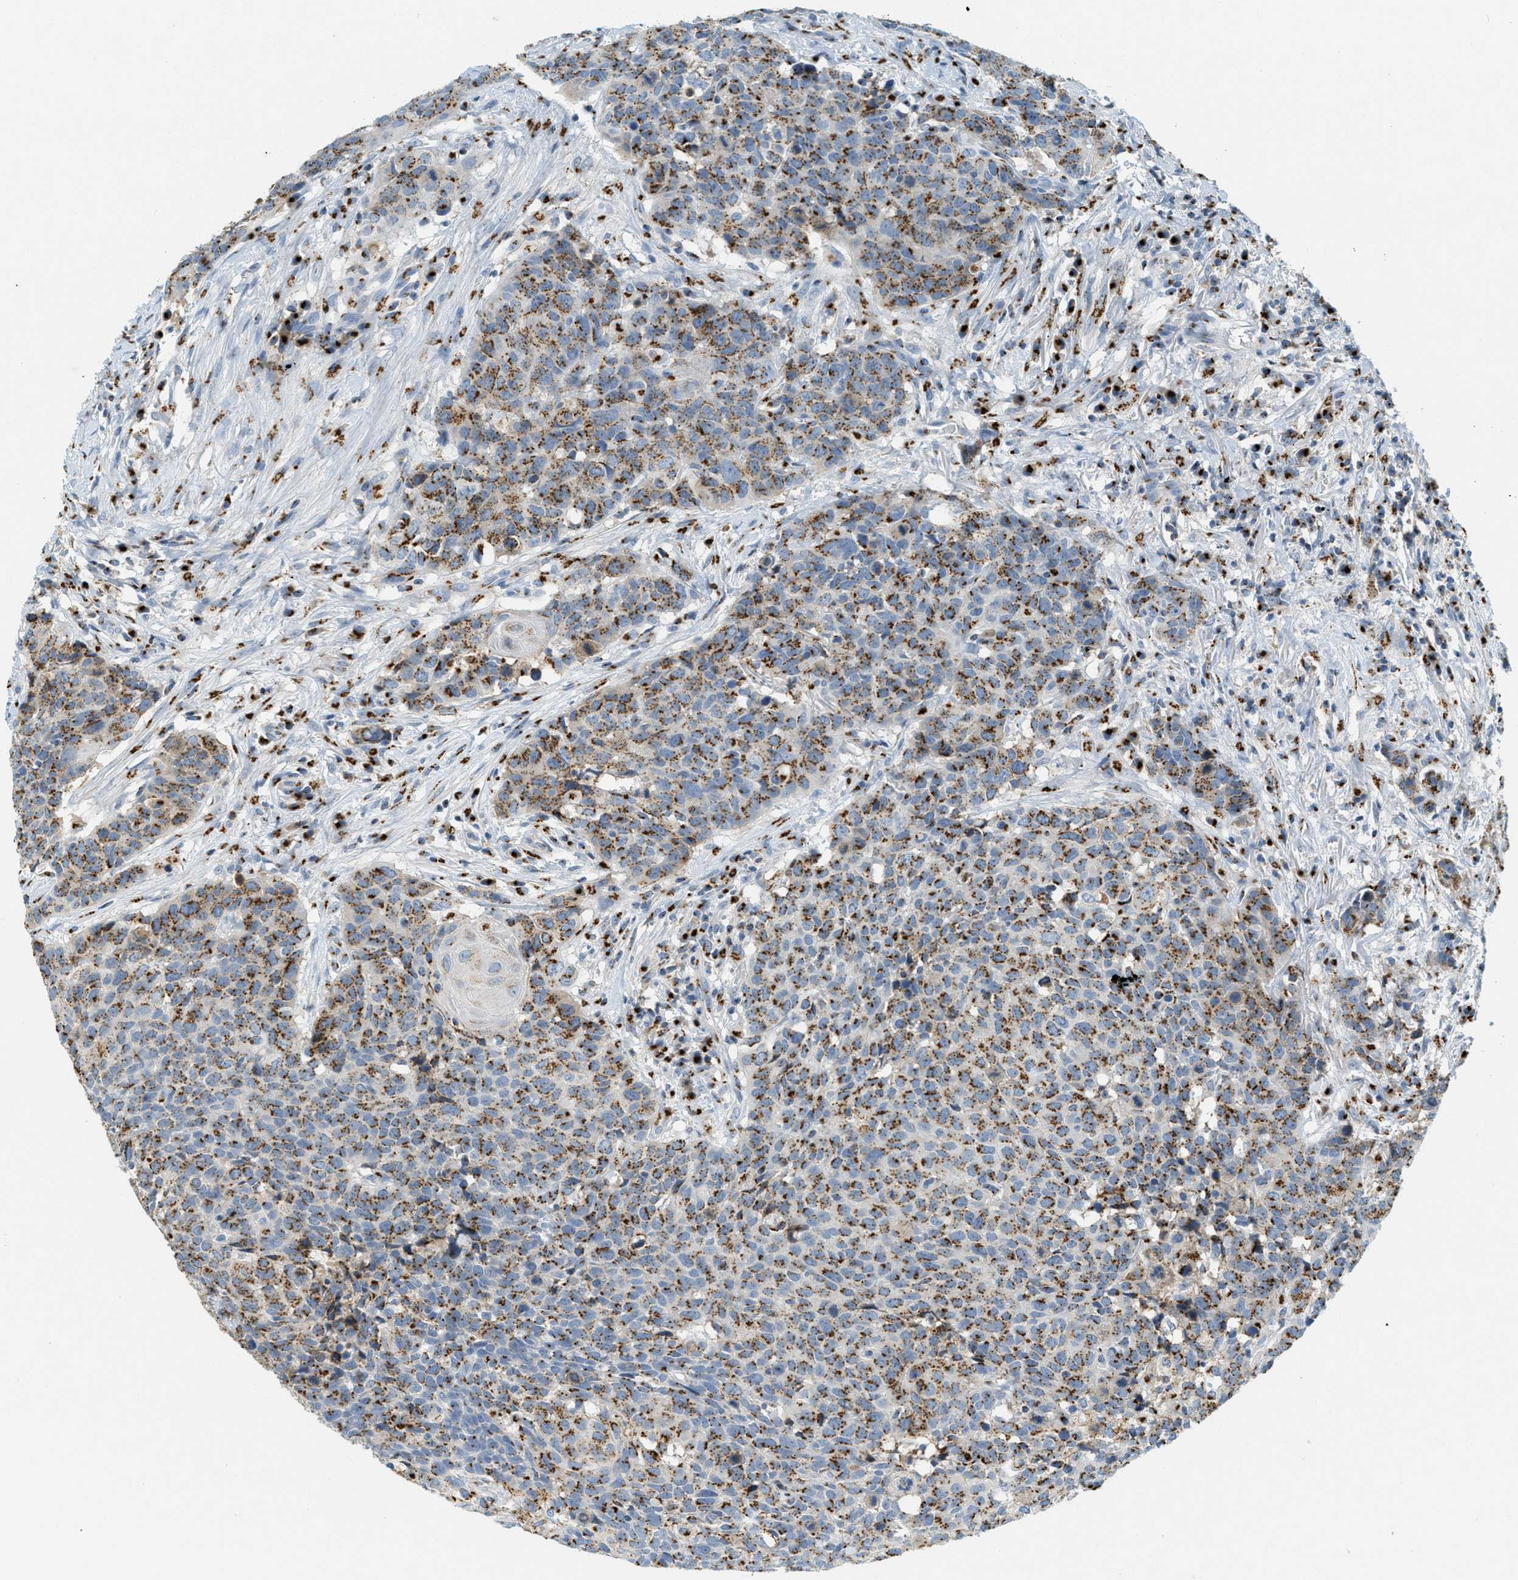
{"staining": {"intensity": "strong", "quantity": "25%-75%", "location": "cytoplasmic/membranous"}, "tissue": "head and neck cancer", "cell_type": "Tumor cells", "image_type": "cancer", "snomed": [{"axis": "morphology", "description": "Squamous cell carcinoma, NOS"}, {"axis": "topography", "description": "Head-Neck"}], "caption": "Squamous cell carcinoma (head and neck) stained for a protein (brown) demonstrates strong cytoplasmic/membranous positive expression in approximately 25%-75% of tumor cells.", "gene": "ENTPD4", "patient": {"sex": "male", "age": 66}}